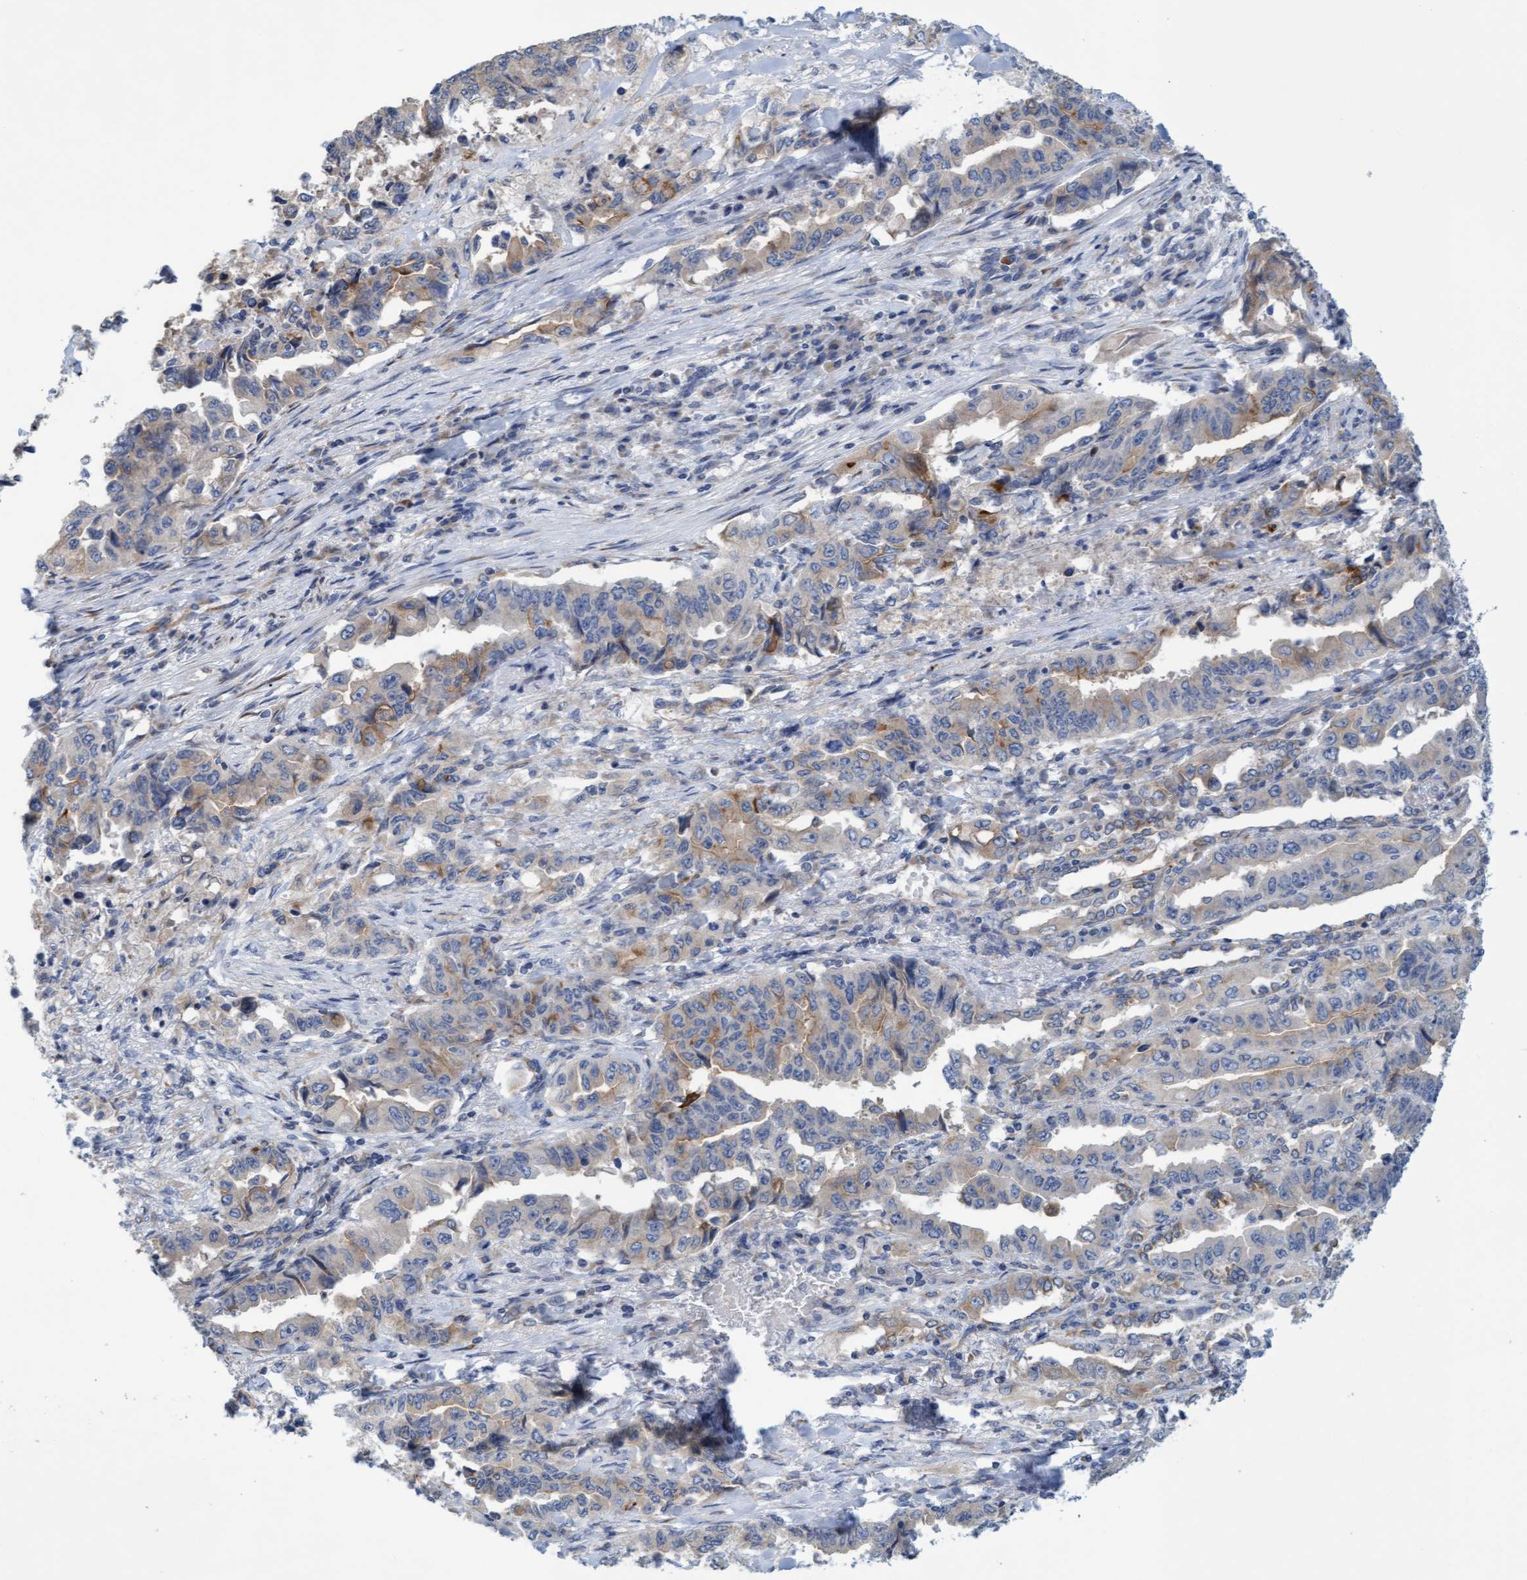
{"staining": {"intensity": "weak", "quantity": "<25%", "location": "cytoplasmic/membranous"}, "tissue": "lung cancer", "cell_type": "Tumor cells", "image_type": "cancer", "snomed": [{"axis": "morphology", "description": "Adenocarcinoma, NOS"}, {"axis": "topography", "description": "Lung"}], "caption": "Immunohistochemistry of human lung cancer demonstrates no expression in tumor cells.", "gene": "SLC28A3", "patient": {"sex": "female", "age": 51}}